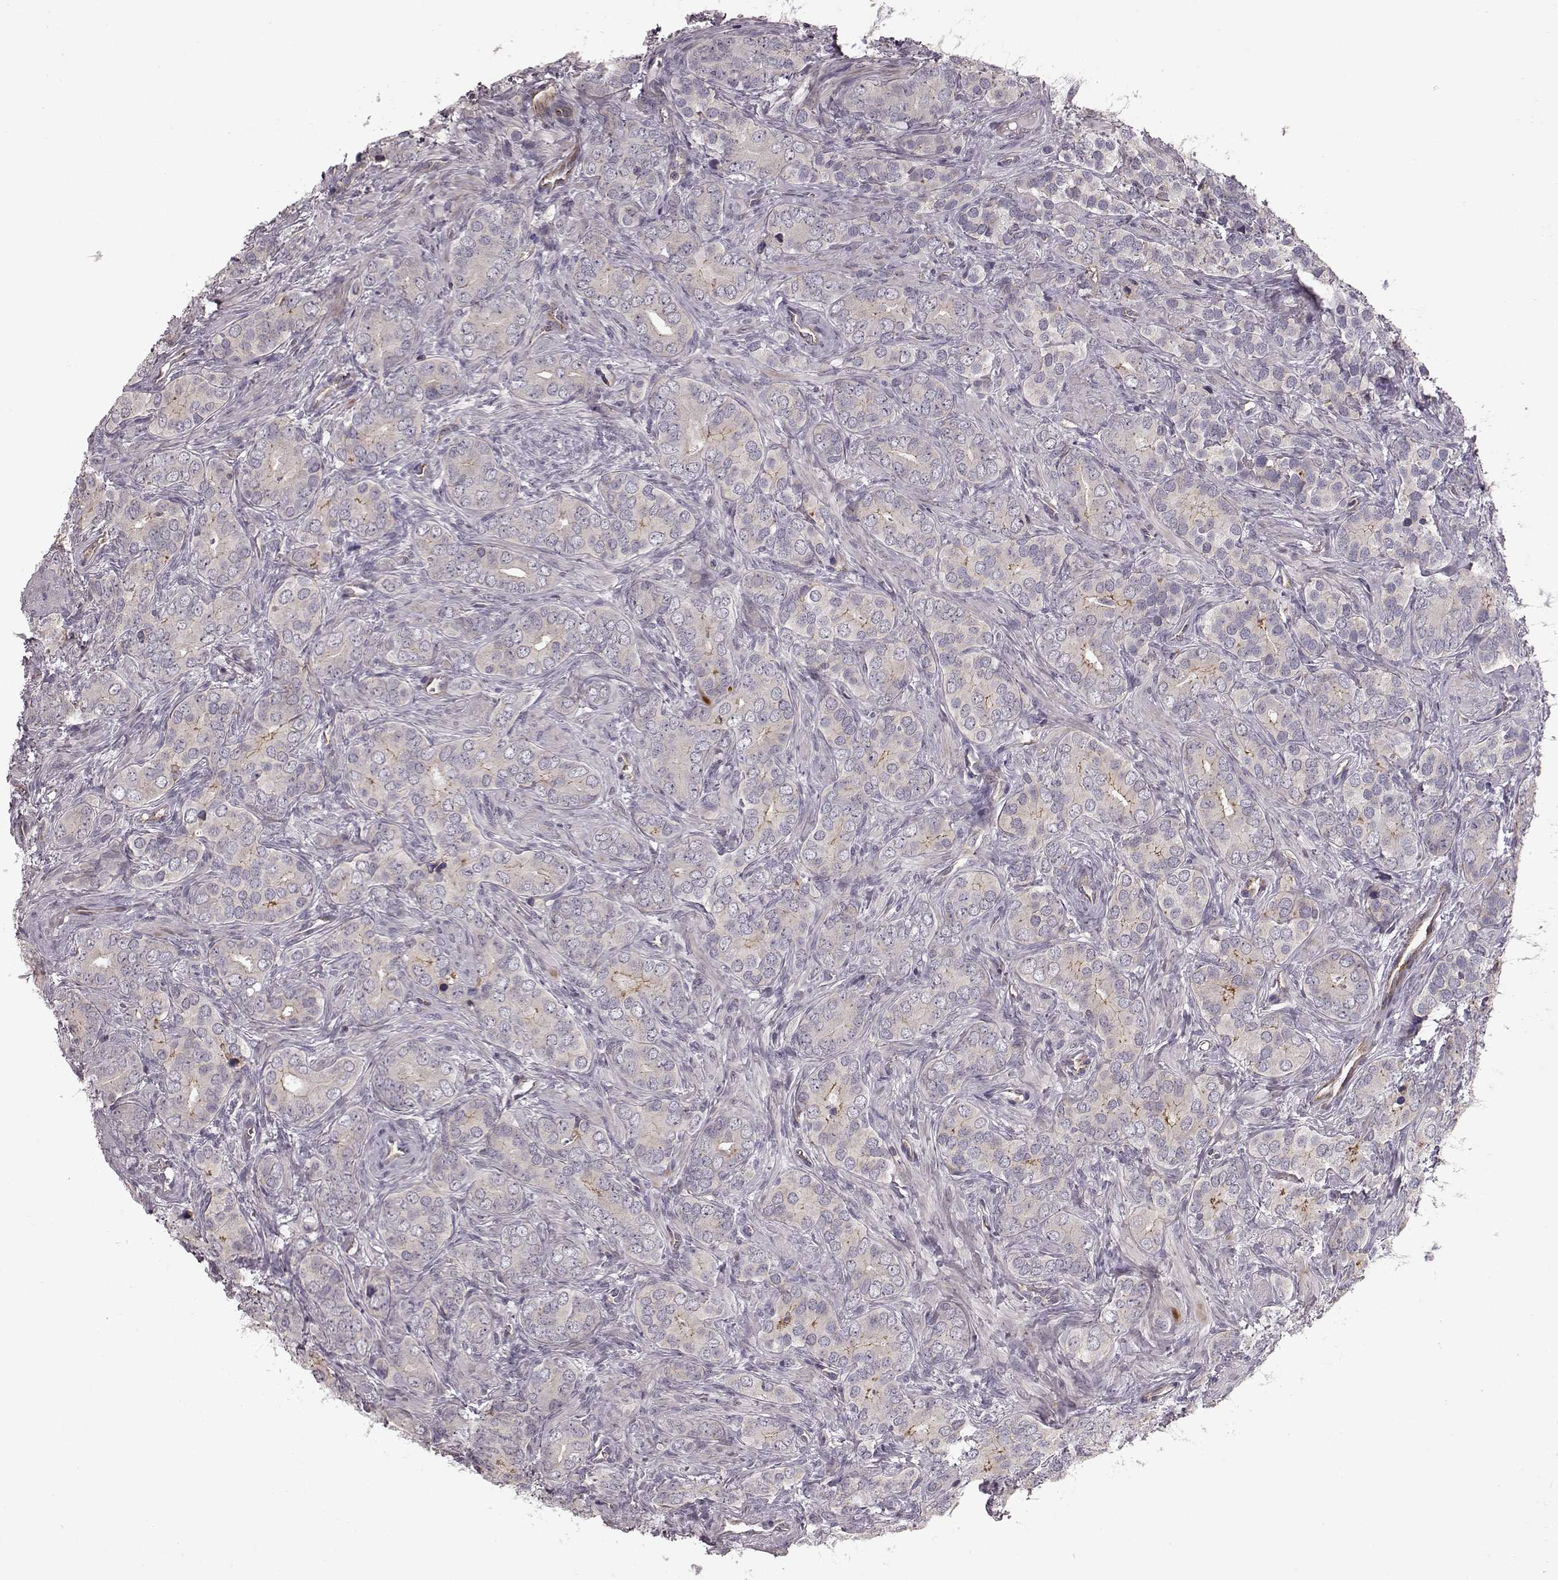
{"staining": {"intensity": "negative", "quantity": "none", "location": "none"}, "tissue": "prostate cancer", "cell_type": "Tumor cells", "image_type": "cancer", "snomed": [{"axis": "morphology", "description": "Adenocarcinoma, High grade"}, {"axis": "topography", "description": "Prostate"}], "caption": "The micrograph displays no significant positivity in tumor cells of adenocarcinoma (high-grade) (prostate).", "gene": "SLC22A18", "patient": {"sex": "male", "age": 84}}